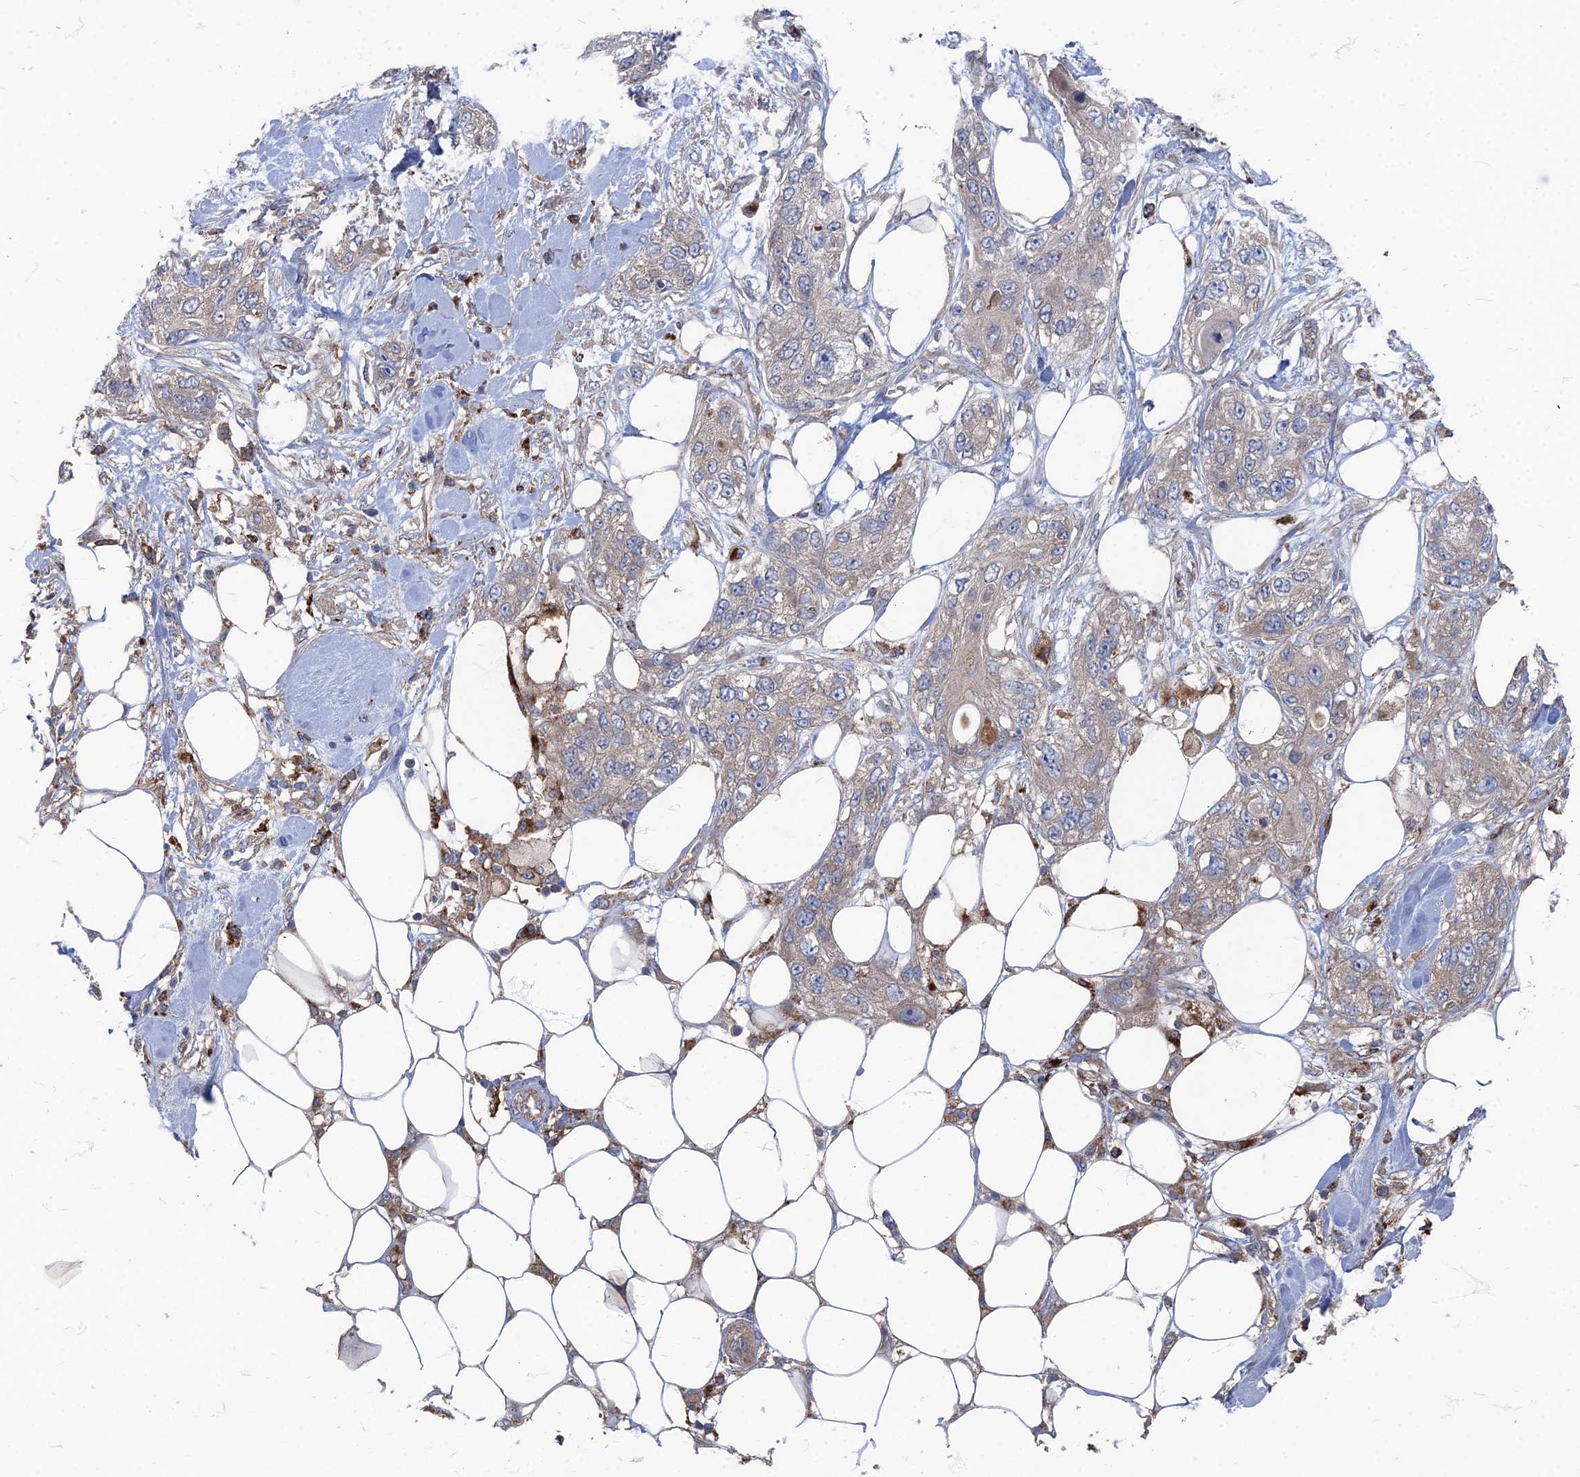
{"staining": {"intensity": "weak", "quantity": ">75%", "location": "cytoplasmic/membranous"}, "tissue": "skin cancer", "cell_type": "Tumor cells", "image_type": "cancer", "snomed": [{"axis": "morphology", "description": "Normal tissue, NOS"}, {"axis": "morphology", "description": "Squamous cell carcinoma, NOS"}, {"axis": "topography", "description": "Skin"}], "caption": "DAB (3,3'-diaminobenzidine) immunohistochemical staining of human skin cancer demonstrates weak cytoplasmic/membranous protein expression in about >75% of tumor cells. Nuclei are stained in blue.", "gene": "PPCDC", "patient": {"sex": "male", "age": 72}}